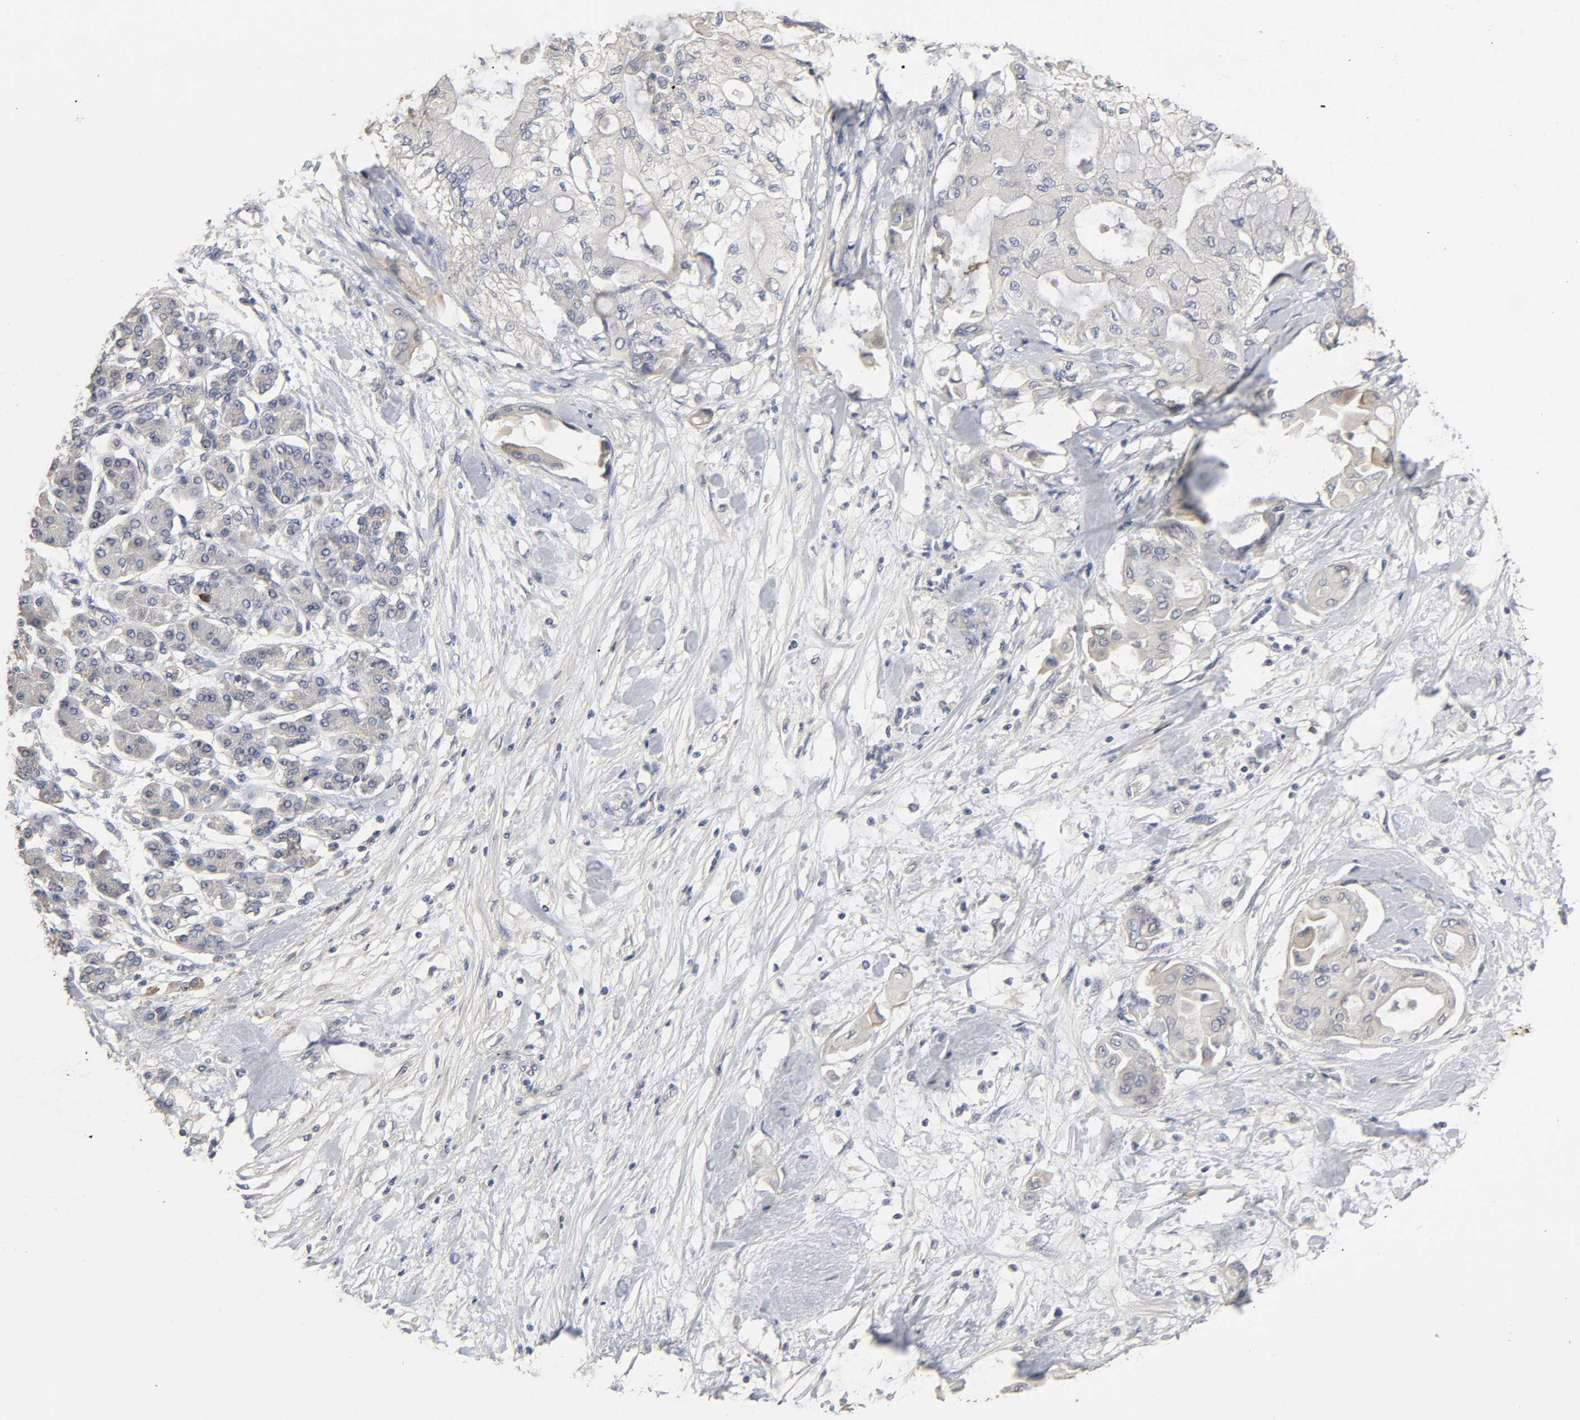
{"staining": {"intensity": "weak", "quantity": "25%-75%", "location": "cytoplasmic/membranous"}, "tissue": "pancreatic cancer", "cell_type": "Tumor cells", "image_type": "cancer", "snomed": [{"axis": "morphology", "description": "Adenocarcinoma, NOS"}, {"axis": "morphology", "description": "Adenocarcinoma, metastatic, NOS"}, {"axis": "topography", "description": "Lymph node"}, {"axis": "topography", "description": "Pancreas"}, {"axis": "topography", "description": "Duodenum"}], "caption": "Pancreatic metastatic adenocarcinoma stained with immunohistochemistry shows weak cytoplasmic/membranous positivity in about 25%-75% of tumor cells. Immunohistochemistry (ihc) stains the protein of interest in brown and the nuclei are stained blue.", "gene": "SLC10A2", "patient": {"sex": "female", "age": 64}}